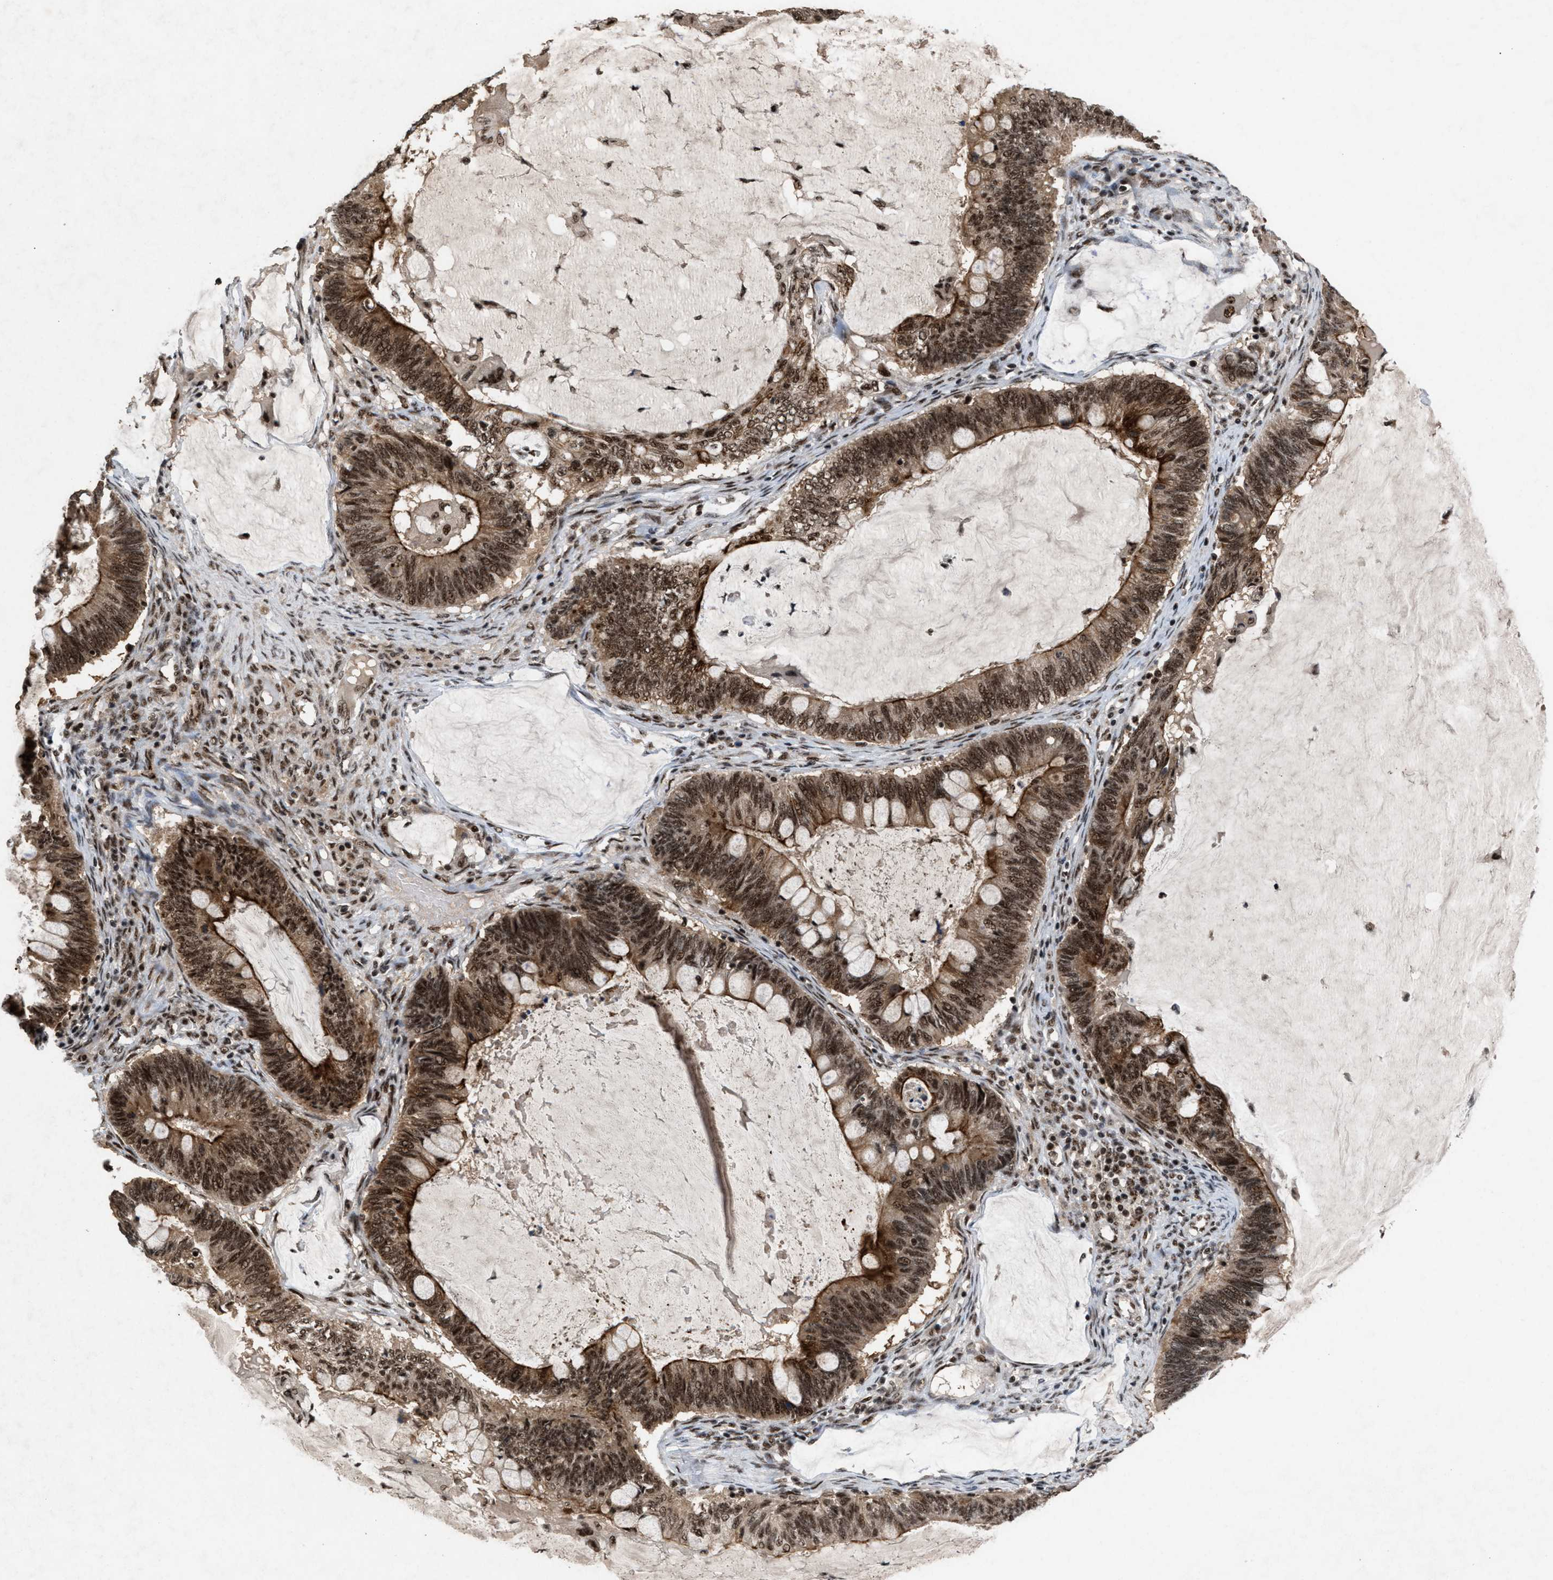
{"staining": {"intensity": "strong", "quantity": ">75%", "location": "cytoplasmic/membranous,nuclear"}, "tissue": "ovarian cancer", "cell_type": "Tumor cells", "image_type": "cancer", "snomed": [{"axis": "morphology", "description": "Cystadenocarcinoma, mucinous, NOS"}, {"axis": "topography", "description": "Ovary"}], "caption": "Immunohistochemistry (IHC) (DAB (3,3'-diaminobenzidine)) staining of ovarian cancer demonstrates strong cytoplasmic/membranous and nuclear protein positivity in about >75% of tumor cells.", "gene": "PRPF4", "patient": {"sex": "female", "age": 61}}